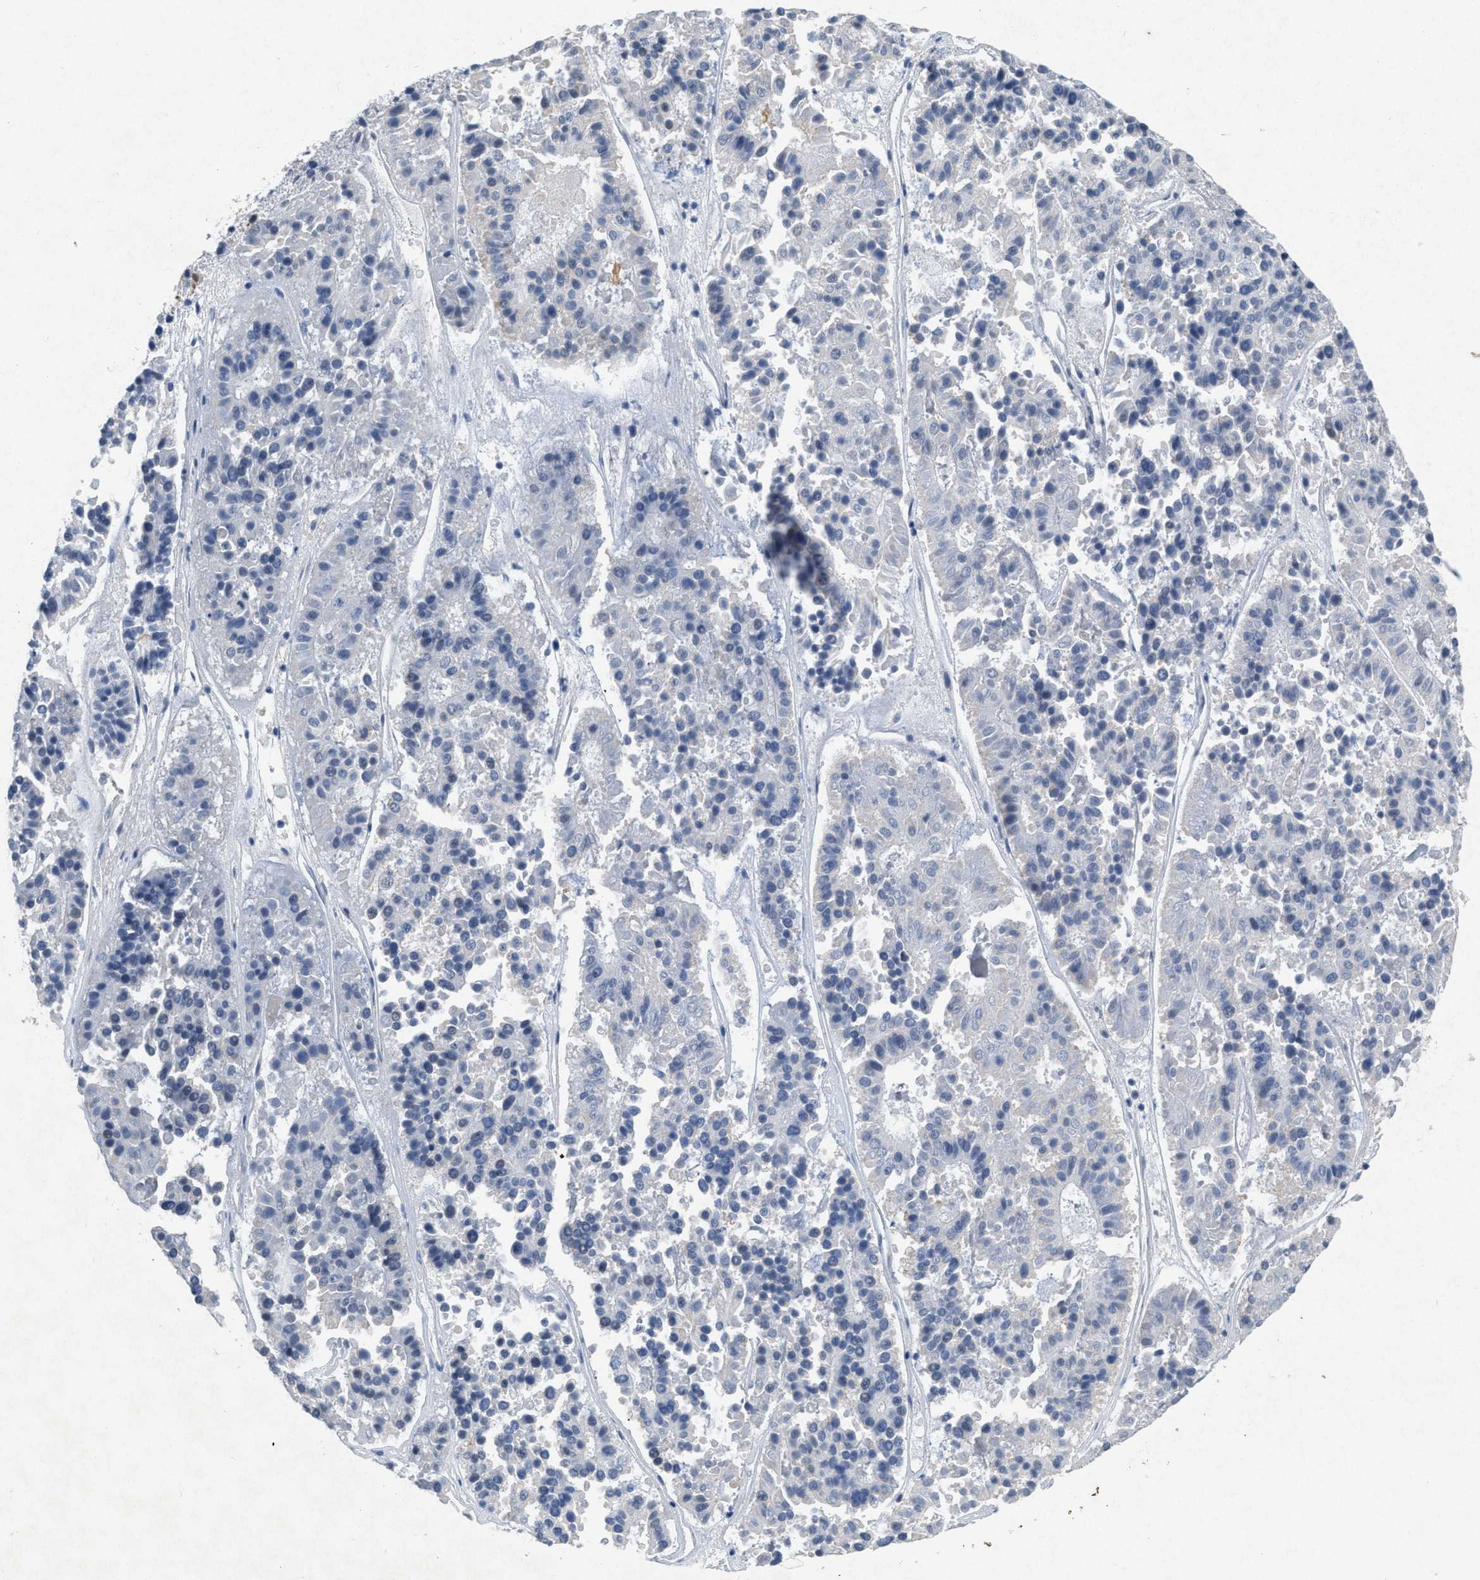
{"staining": {"intensity": "negative", "quantity": "none", "location": "none"}, "tissue": "pancreatic cancer", "cell_type": "Tumor cells", "image_type": "cancer", "snomed": [{"axis": "morphology", "description": "Adenocarcinoma, NOS"}, {"axis": "topography", "description": "Pancreas"}], "caption": "A micrograph of pancreatic adenocarcinoma stained for a protein reveals no brown staining in tumor cells.", "gene": "PDGFRA", "patient": {"sex": "male", "age": 50}}